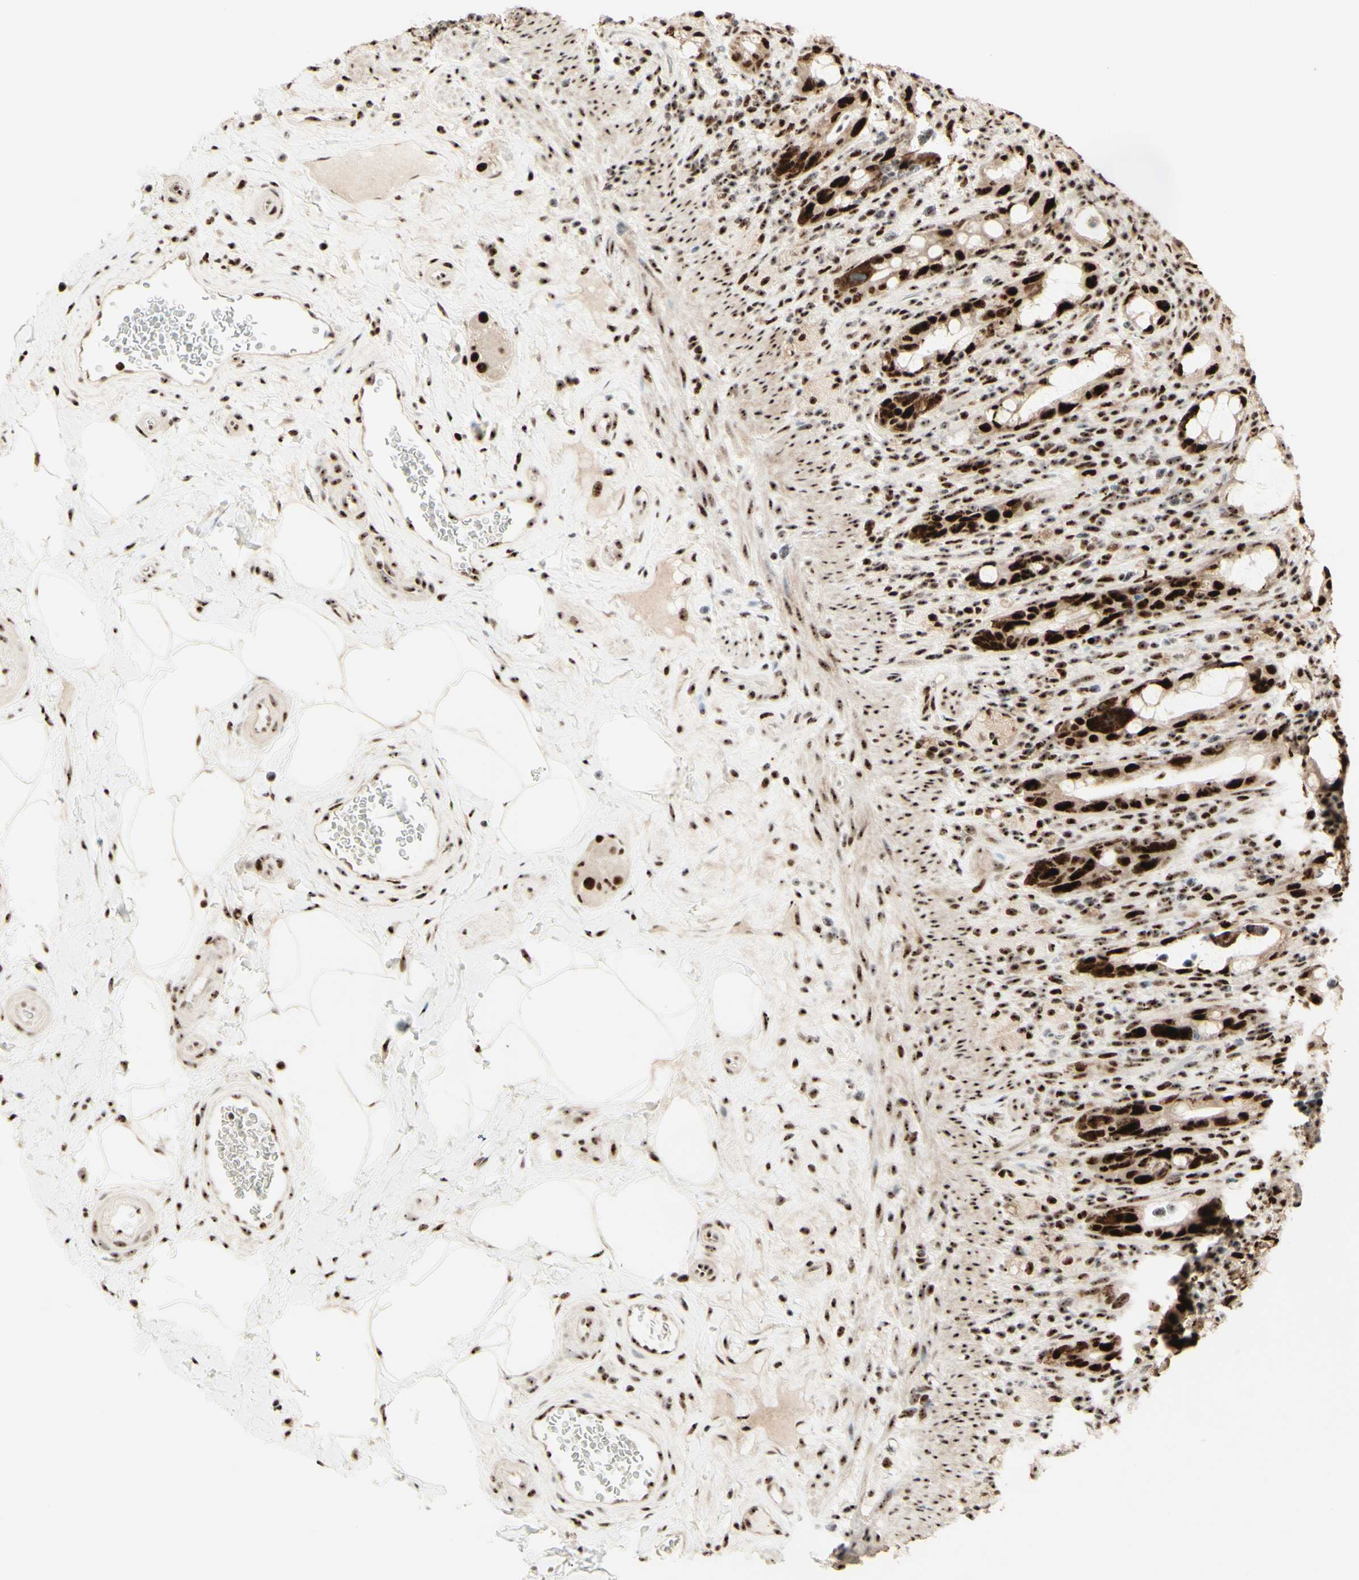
{"staining": {"intensity": "strong", "quantity": ">75%", "location": "cytoplasmic/membranous,nuclear"}, "tissue": "rectum", "cell_type": "Glandular cells", "image_type": "normal", "snomed": [{"axis": "morphology", "description": "Normal tissue, NOS"}, {"axis": "topography", "description": "Rectum"}], "caption": "High-magnification brightfield microscopy of unremarkable rectum stained with DAB (3,3'-diaminobenzidine) (brown) and counterstained with hematoxylin (blue). glandular cells exhibit strong cytoplasmic/membranous,nuclear positivity is appreciated in approximately>75% of cells.", "gene": "DHX9", "patient": {"sex": "male", "age": 44}}